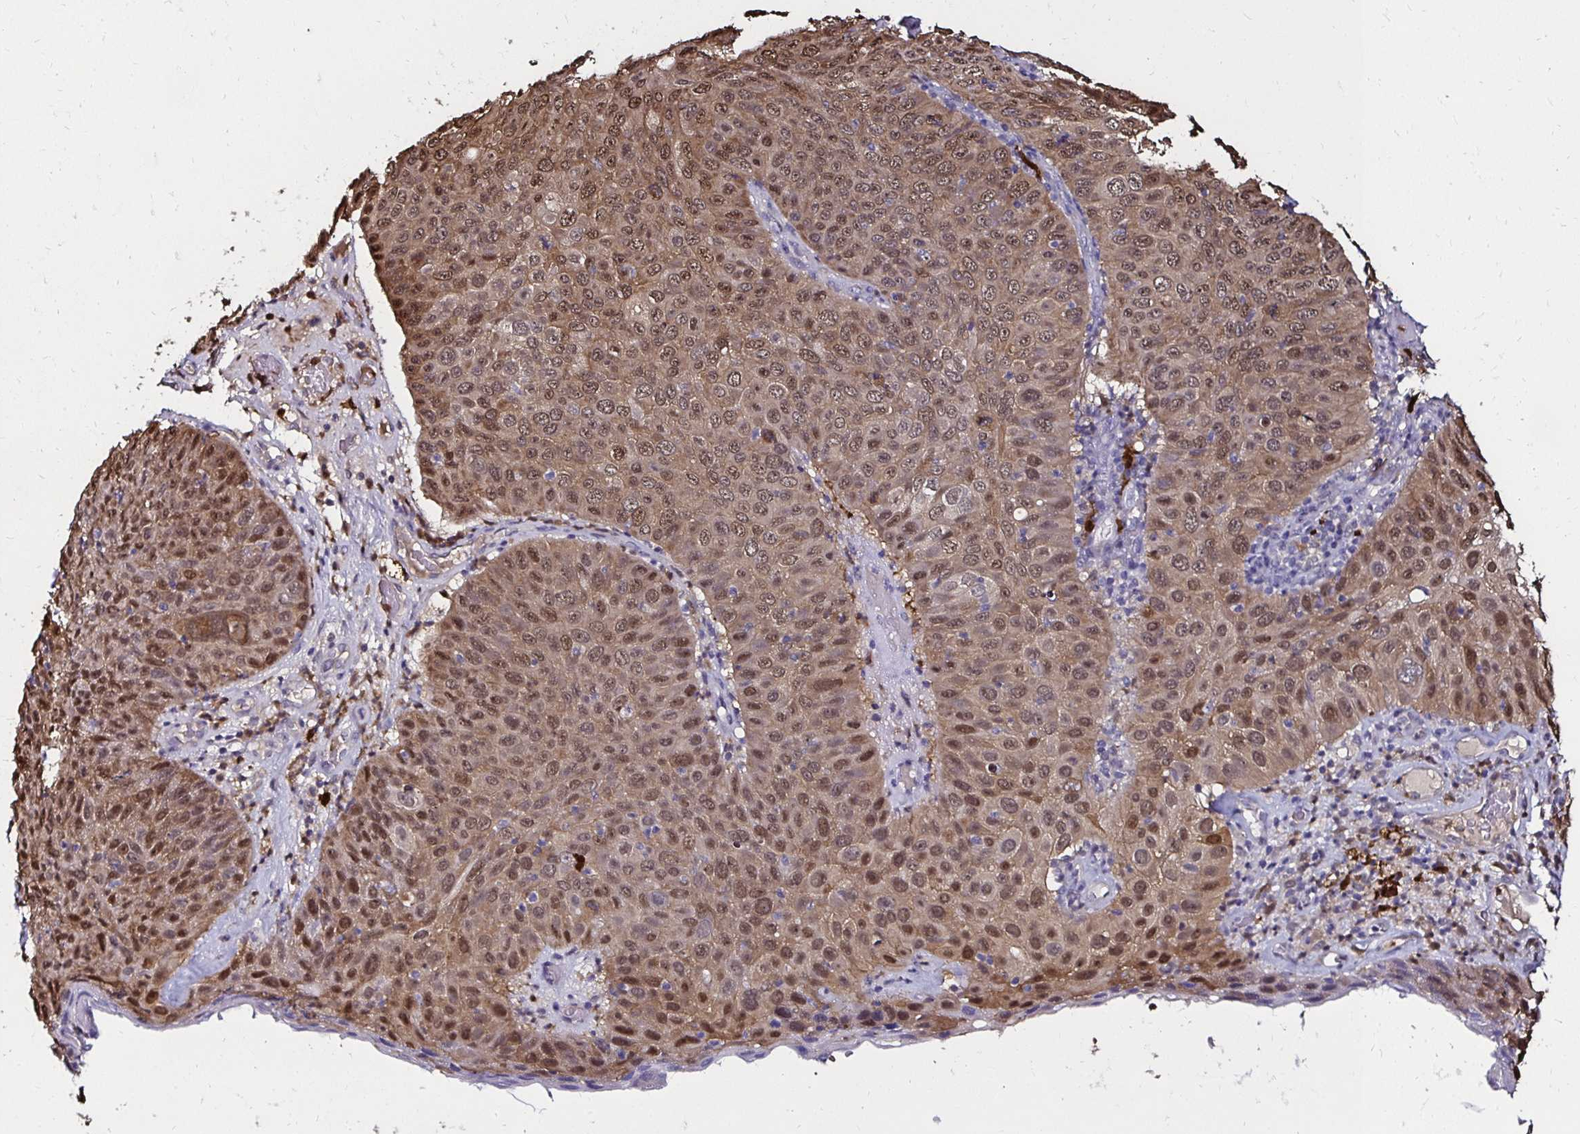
{"staining": {"intensity": "moderate", "quantity": ">75%", "location": "nuclear"}, "tissue": "skin cancer", "cell_type": "Tumor cells", "image_type": "cancer", "snomed": [{"axis": "morphology", "description": "Squamous cell carcinoma, NOS"}, {"axis": "topography", "description": "Skin"}], "caption": "Skin cancer stained for a protein shows moderate nuclear positivity in tumor cells. Nuclei are stained in blue.", "gene": "TXN", "patient": {"sex": "male", "age": 87}}